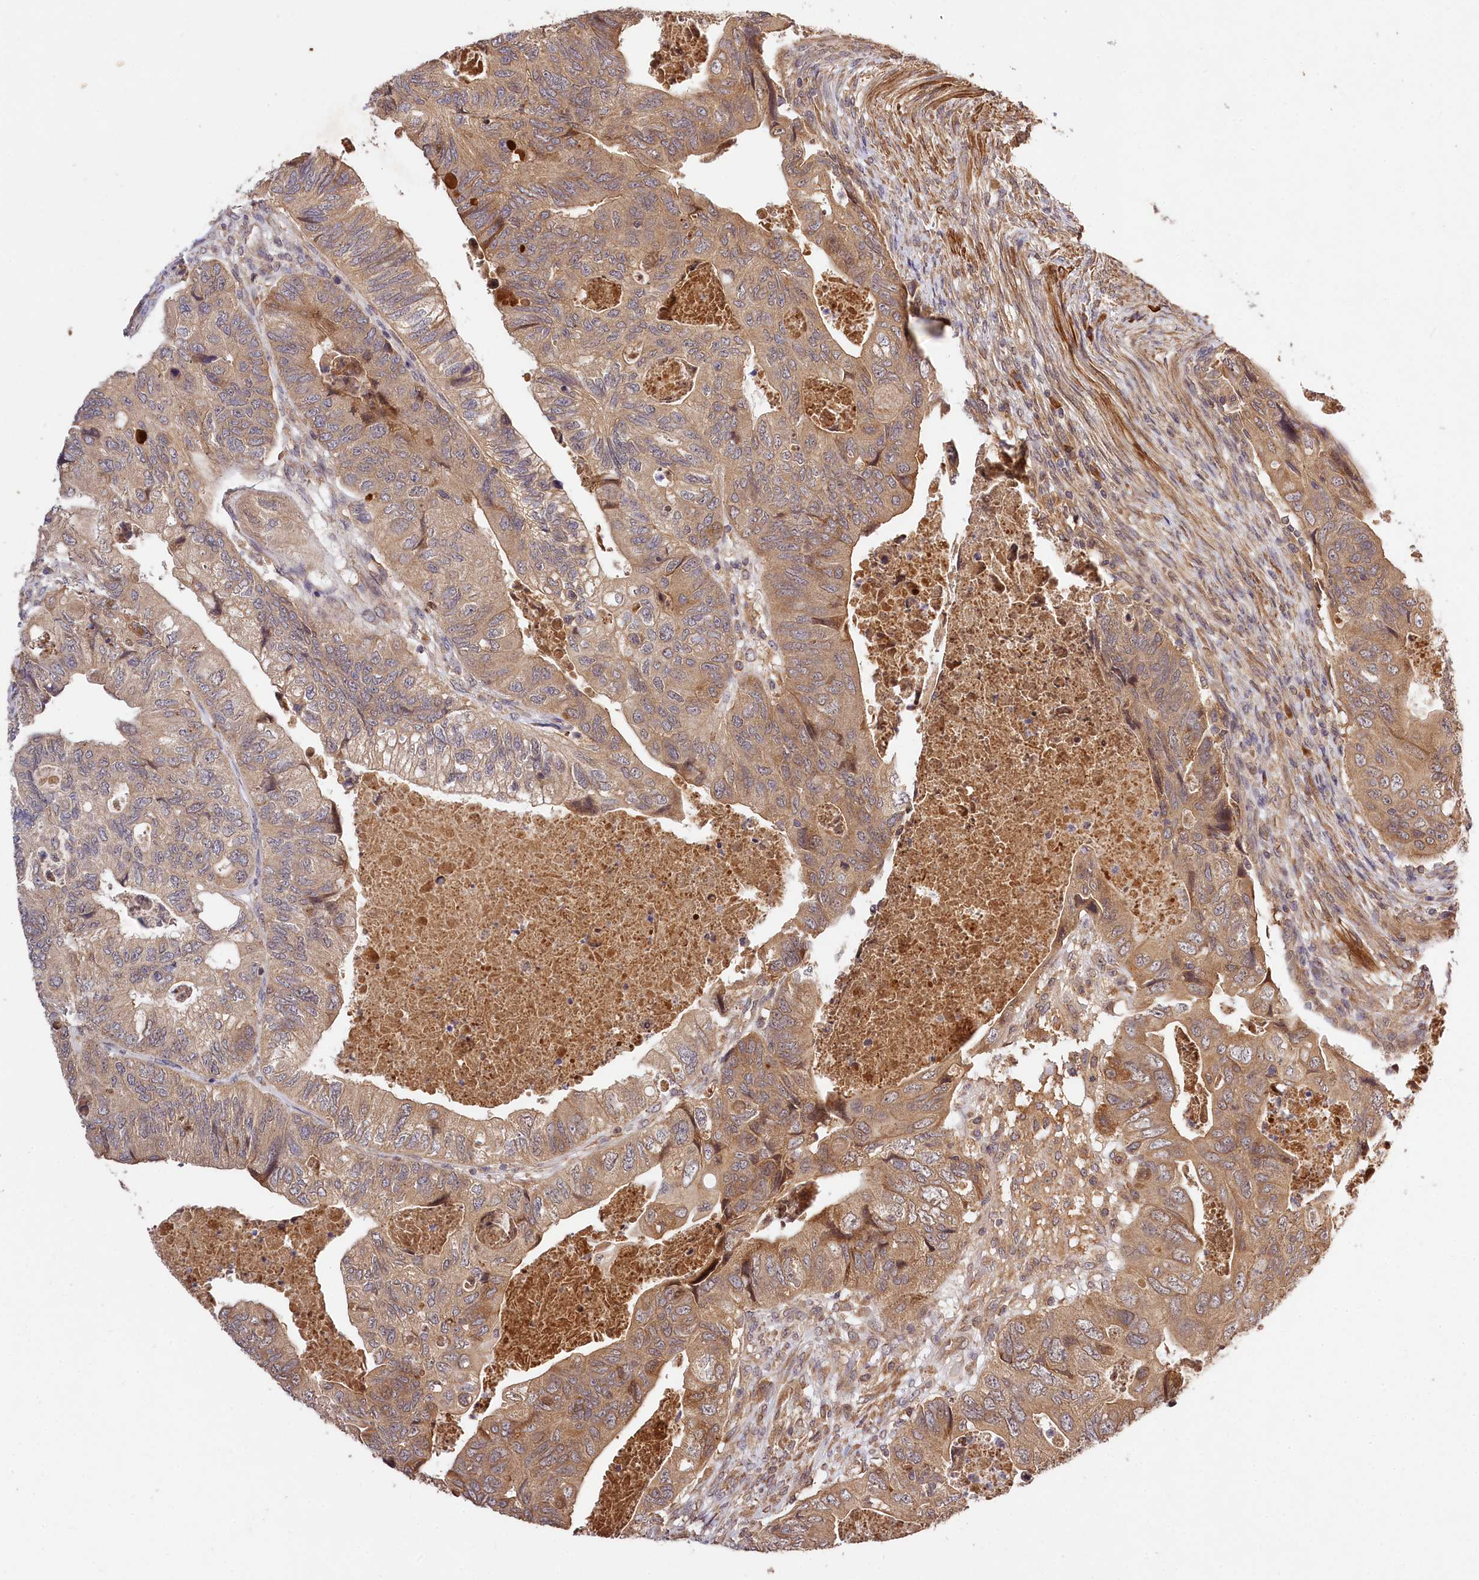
{"staining": {"intensity": "weak", "quantity": ">75%", "location": "cytoplasmic/membranous"}, "tissue": "colorectal cancer", "cell_type": "Tumor cells", "image_type": "cancer", "snomed": [{"axis": "morphology", "description": "Adenocarcinoma, NOS"}, {"axis": "topography", "description": "Rectum"}], "caption": "Colorectal cancer (adenocarcinoma) stained with a protein marker demonstrates weak staining in tumor cells.", "gene": "MCF2L2", "patient": {"sex": "male", "age": 63}}